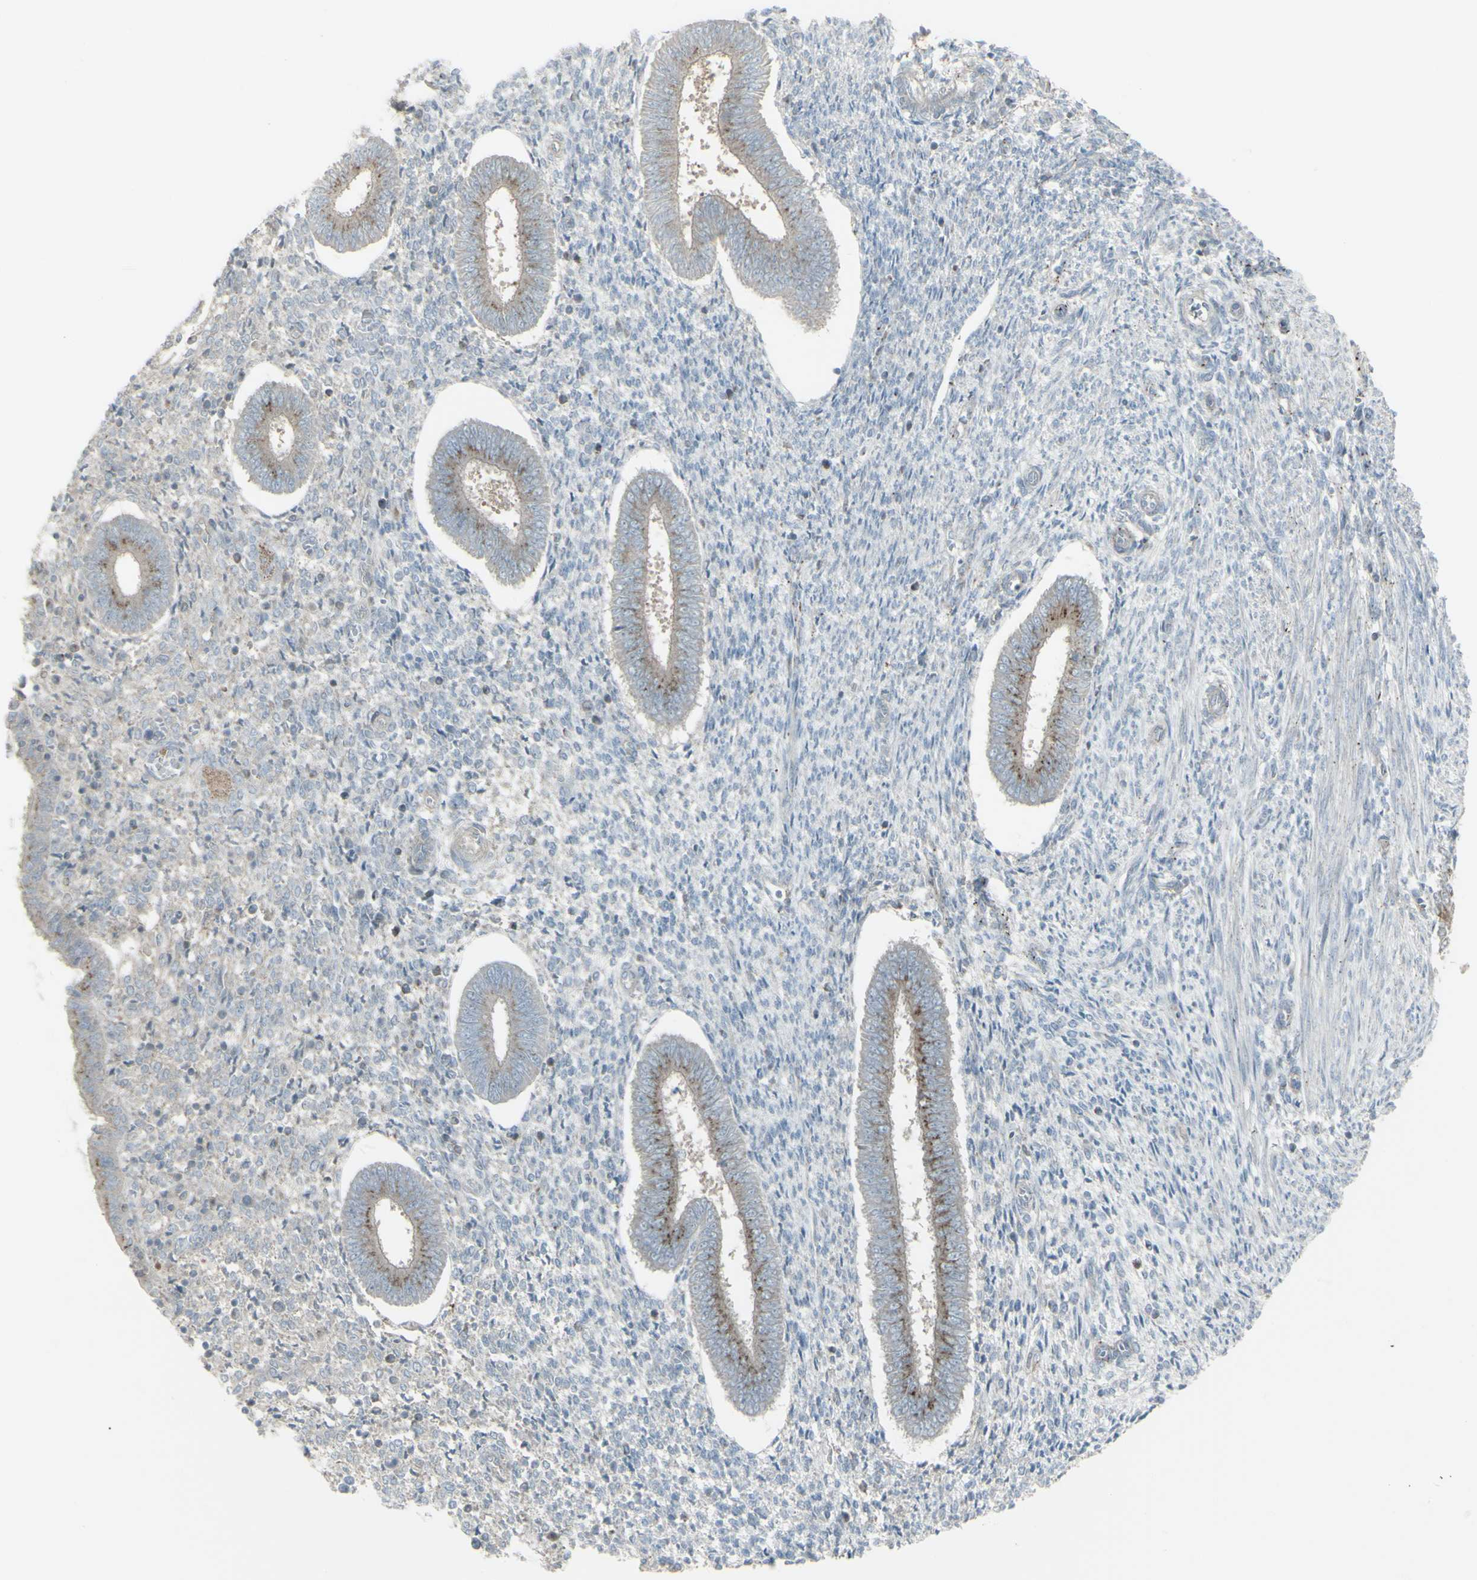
{"staining": {"intensity": "weak", "quantity": "25%-75%", "location": "cytoplasmic/membranous"}, "tissue": "endometrium", "cell_type": "Cells in endometrial stroma", "image_type": "normal", "snomed": [{"axis": "morphology", "description": "Normal tissue, NOS"}, {"axis": "topography", "description": "Endometrium"}], "caption": "Immunohistochemistry (IHC) image of benign human endometrium stained for a protein (brown), which exhibits low levels of weak cytoplasmic/membranous positivity in about 25%-75% of cells in endometrial stroma.", "gene": "GALNT6", "patient": {"sex": "female", "age": 35}}